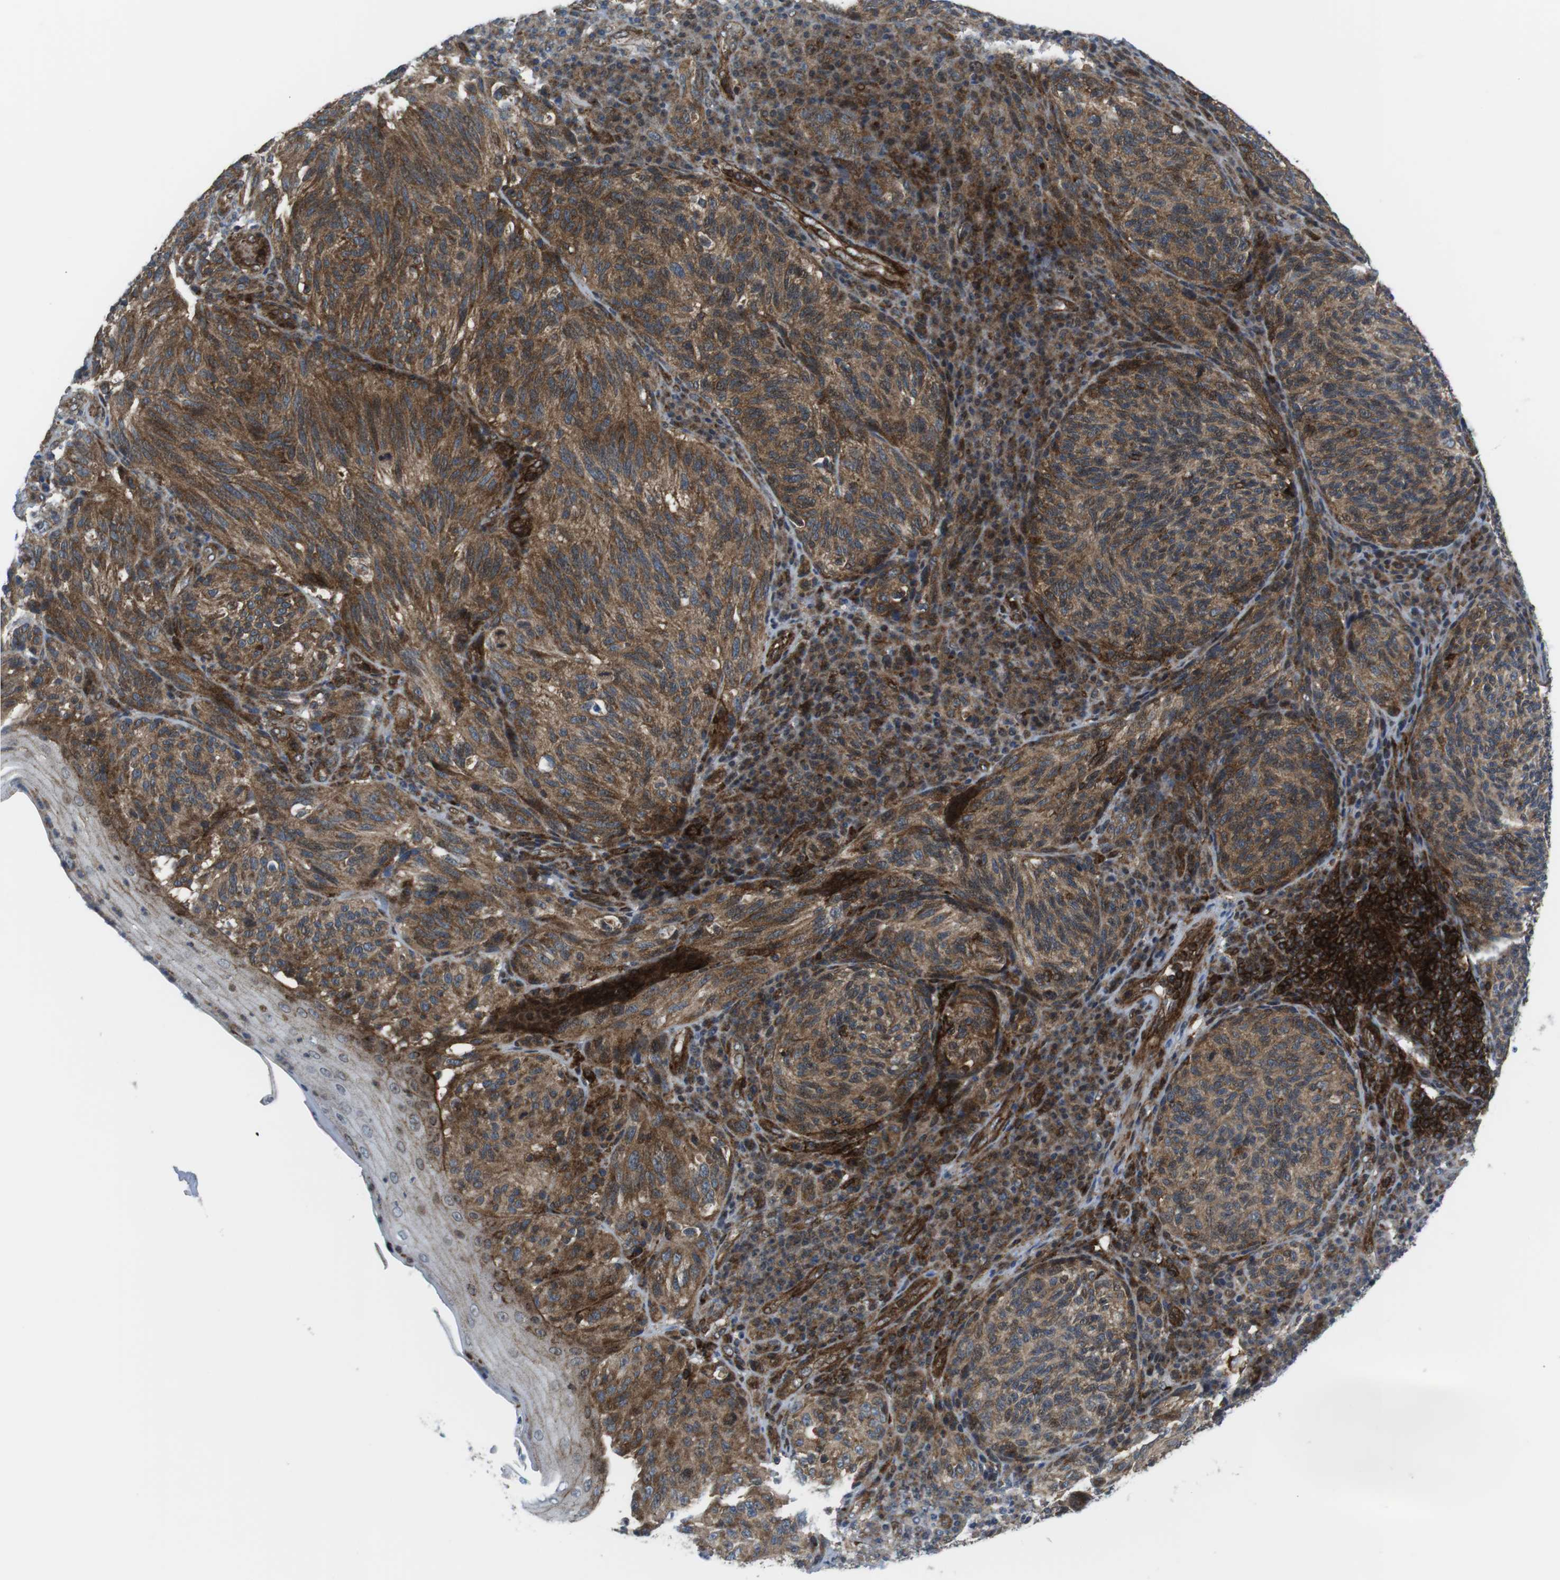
{"staining": {"intensity": "moderate", "quantity": ">75%", "location": "cytoplasmic/membranous"}, "tissue": "melanoma", "cell_type": "Tumor cells", "image_type": "cancer", "snomed": [{"axis": "morphology", "description": "Malignant melanoma, NOS"}, {"axis": "topography", "description": "Skin"}], "caption": "Immunohistochemical staining of human melanoma displays moderate cytoplasmic/membranous protein staining in approximately >75% of tumor cells.", "gene": "CUL7", "patient": {"sex": "female", "age": 73}}